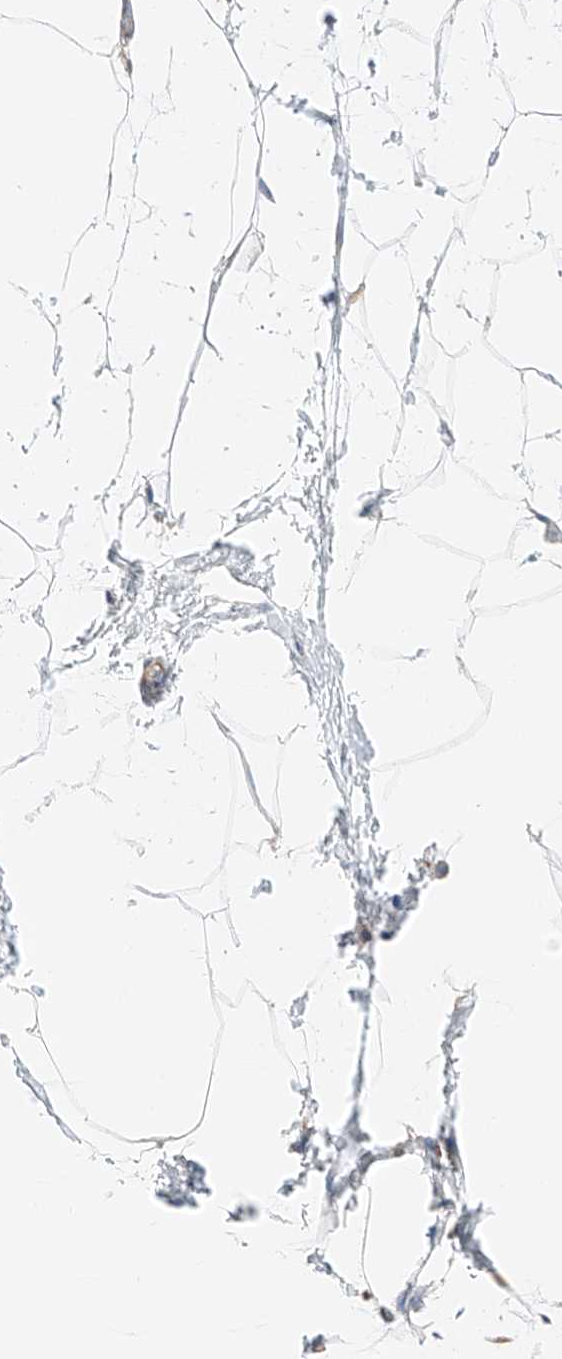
{"staining": {"intensity": "negative", "quantity": "none", "location": "none"}, "tissue": "breast", "cell_type": "Adipocytes", "image_type": "normal", "snomed": [{"axis": "morphology", "description": "Normal tissue, NOS"}, {"axis": "morphology", "description": "Lobular carcinoma"}, {"axis": "topography", "description": "Breast"}], "caption": "High power microscopy histopathology image of an immunohistochemistry (IHC) histopathology image of benign breast, revealing no significant positivity in adipocytes. Nuclei are stained in blue.", "gene": "CRELD1", "patient": {"sex": "female", "age": 62}}